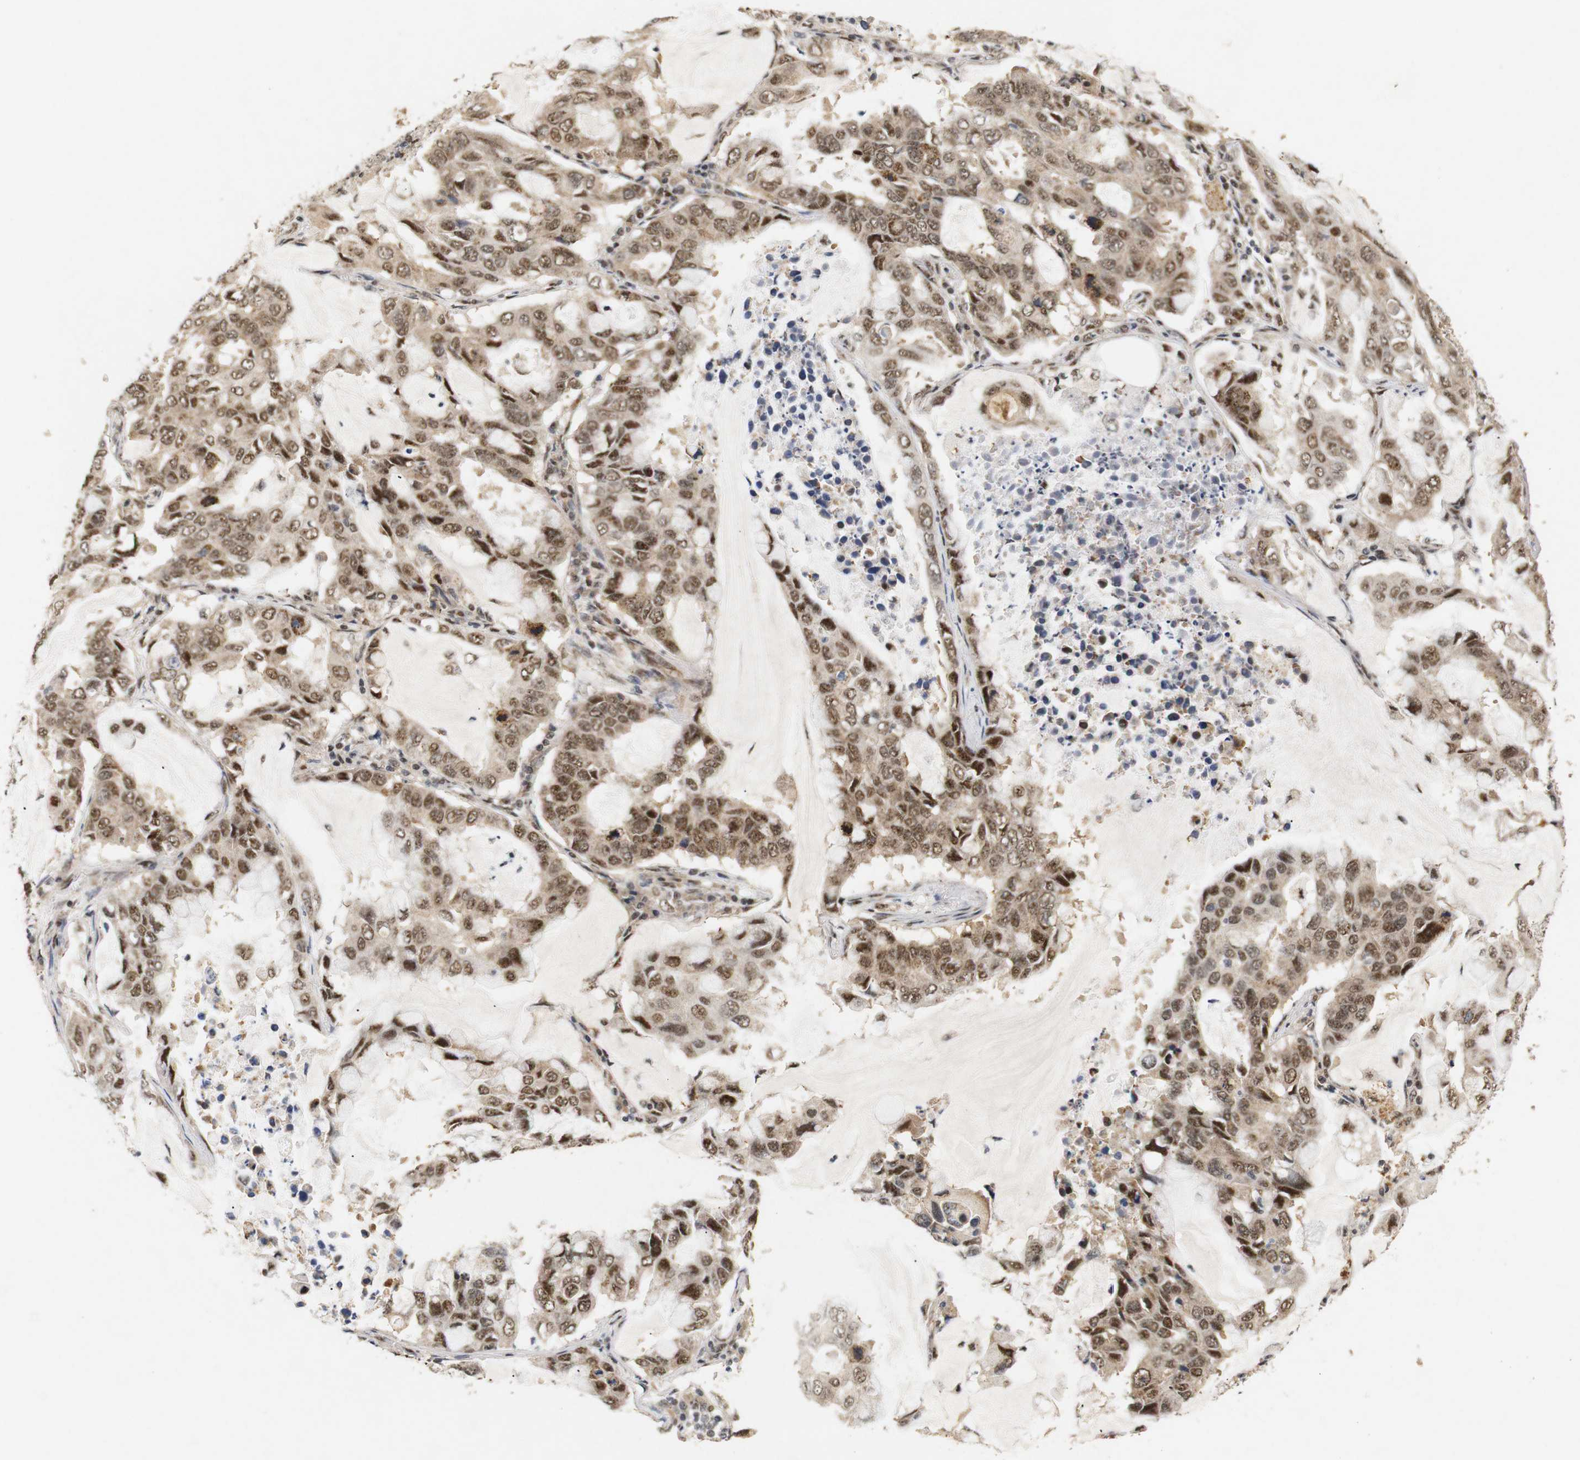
{"staining": {"intensity": "moderate", "quantity": ">75%", "location": "cytoplasmic/membranous,nuclear"}, "tissue": "lung cancer", "cell_type": "Tumor cells", "image_type": "cancer", "snomed": [{"axis": "morphology", "description": "Adenocarcinoma, NOS"}, {"axis": "topography", "description": "Lung"}], "caption": "The photomicrograph shows staining of lung cancer (adenocarcinoma), revealing moderate cytoplasmic/membranous and nuclear protein expression (brown color) within tumor cells.", "gene": "PYM1", "patient": {"sex": "male", "age": 64}}